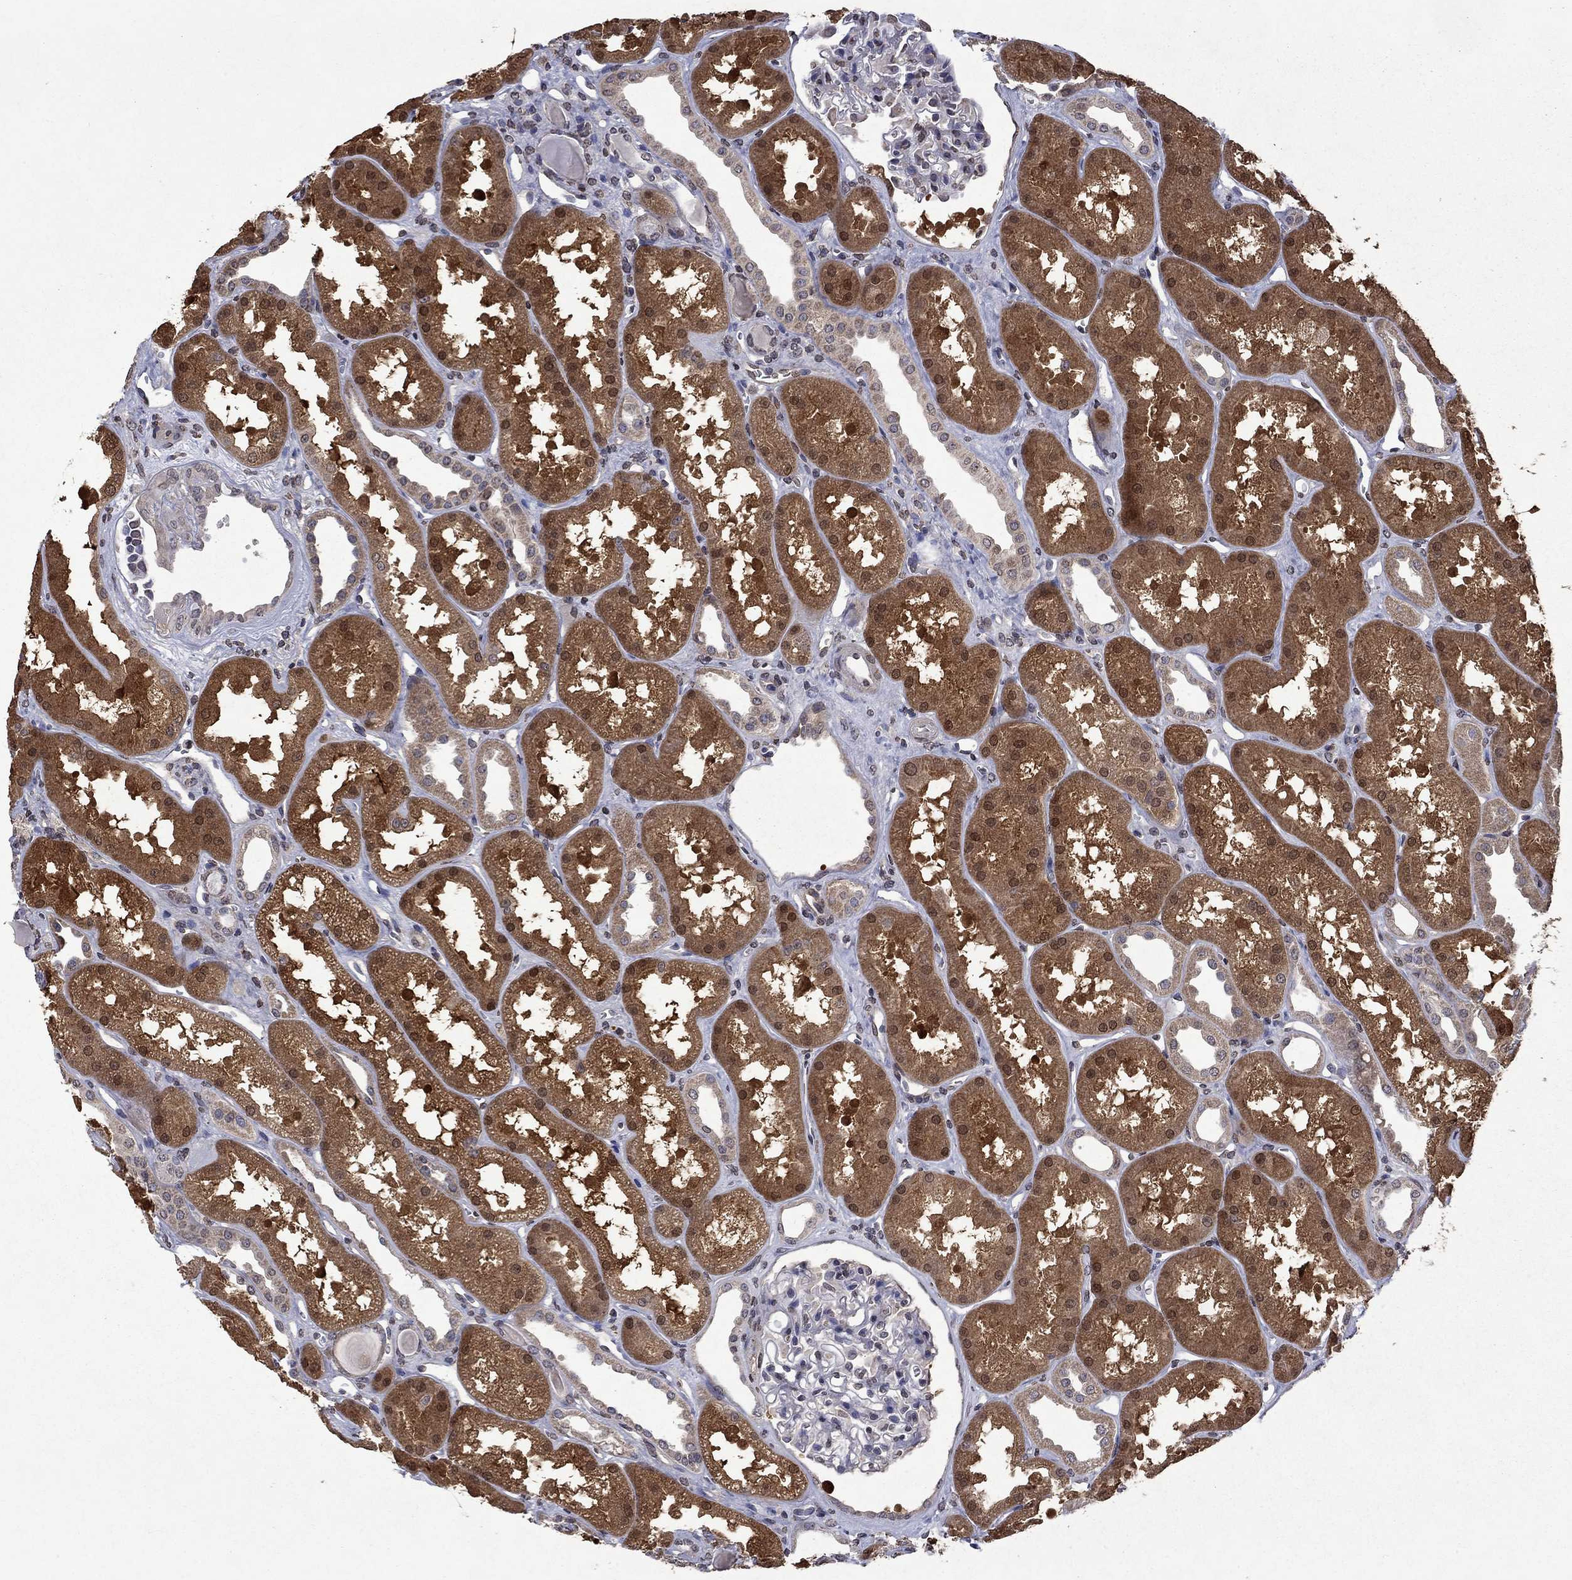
{"staining": {"intensity": "negative", "quantity": "none", "location": "none"}, "tissue": "kidney", "cell_type": "Cells in glomeruli", "image_type": "normal", "snomed": [{"axis": "morphology", "description": "Normal tissue, NOS"}, {"axis": "topography", "description": "Kidney"}], "caption": "Photomicrograph shows no protein expression in cells in glomeruli of normal kidney. (DAB immunohistochemistry (IHC), high magnification).", "gene": "TTC38", "patient": {"sex": "male", "age": 61}}